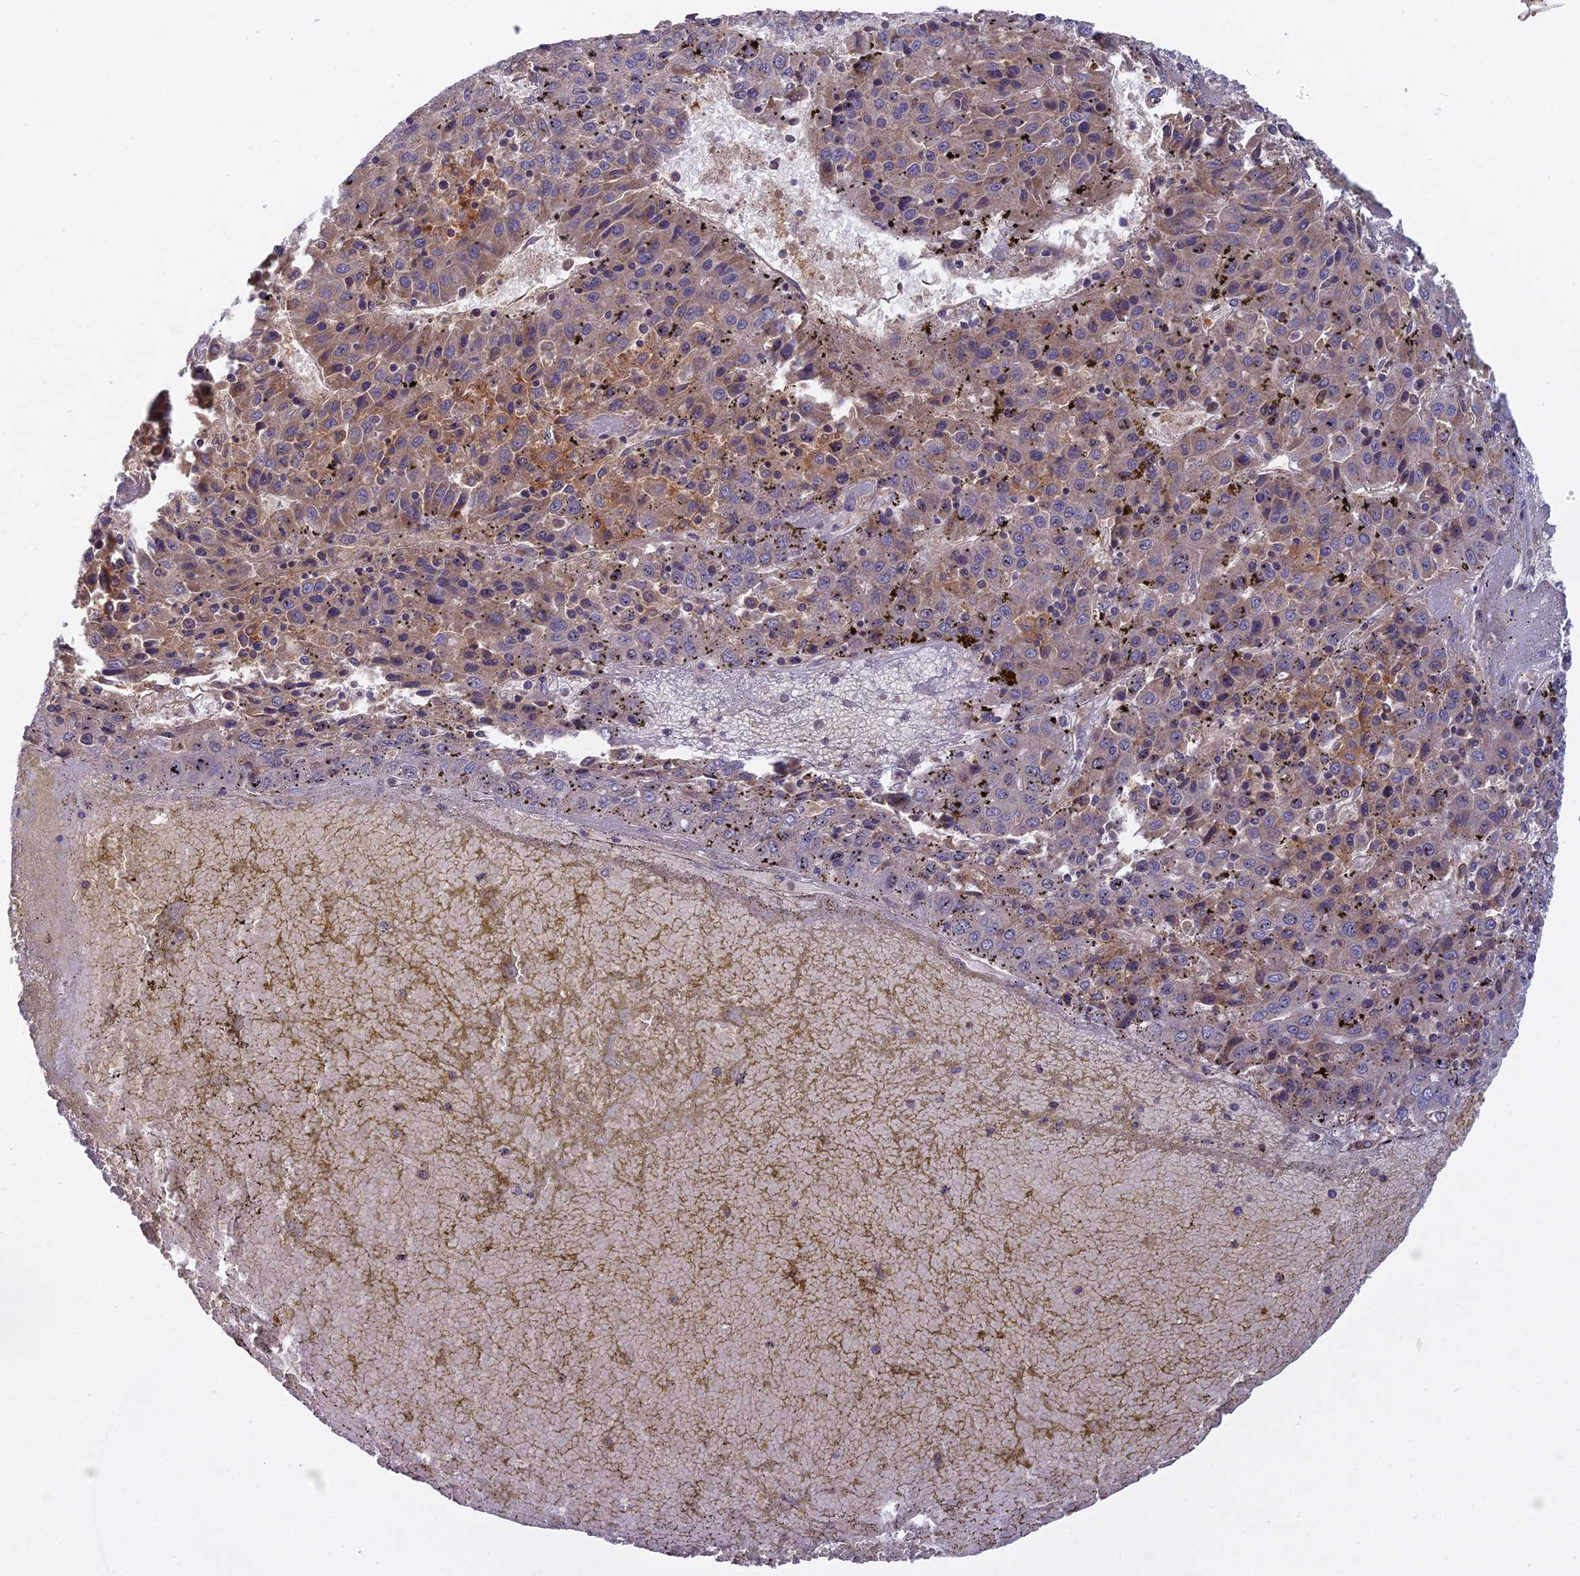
{"staining": {"intensity": "moderate", "quantity": "<25%", "location": "cytoplasmic/membranous"}, "tissue": "liver cancer", "cell_type": "Tumor cells", "image_type": "cancer", "snomed": [{"axis": "morphology", "description": "Carcinoma, Hepatocellular, NOS"}, {"axis": "topography", "description": "Liver"}], "caption": "Hepatocellular carcinoma (liver) stained for a protein (brown) displays moderate cytoplasmic/membranous positive positivity in approximately <25% of tumor cells.", "gene": "CCDC167", "patient": {"sex": "female", "age": 53}}